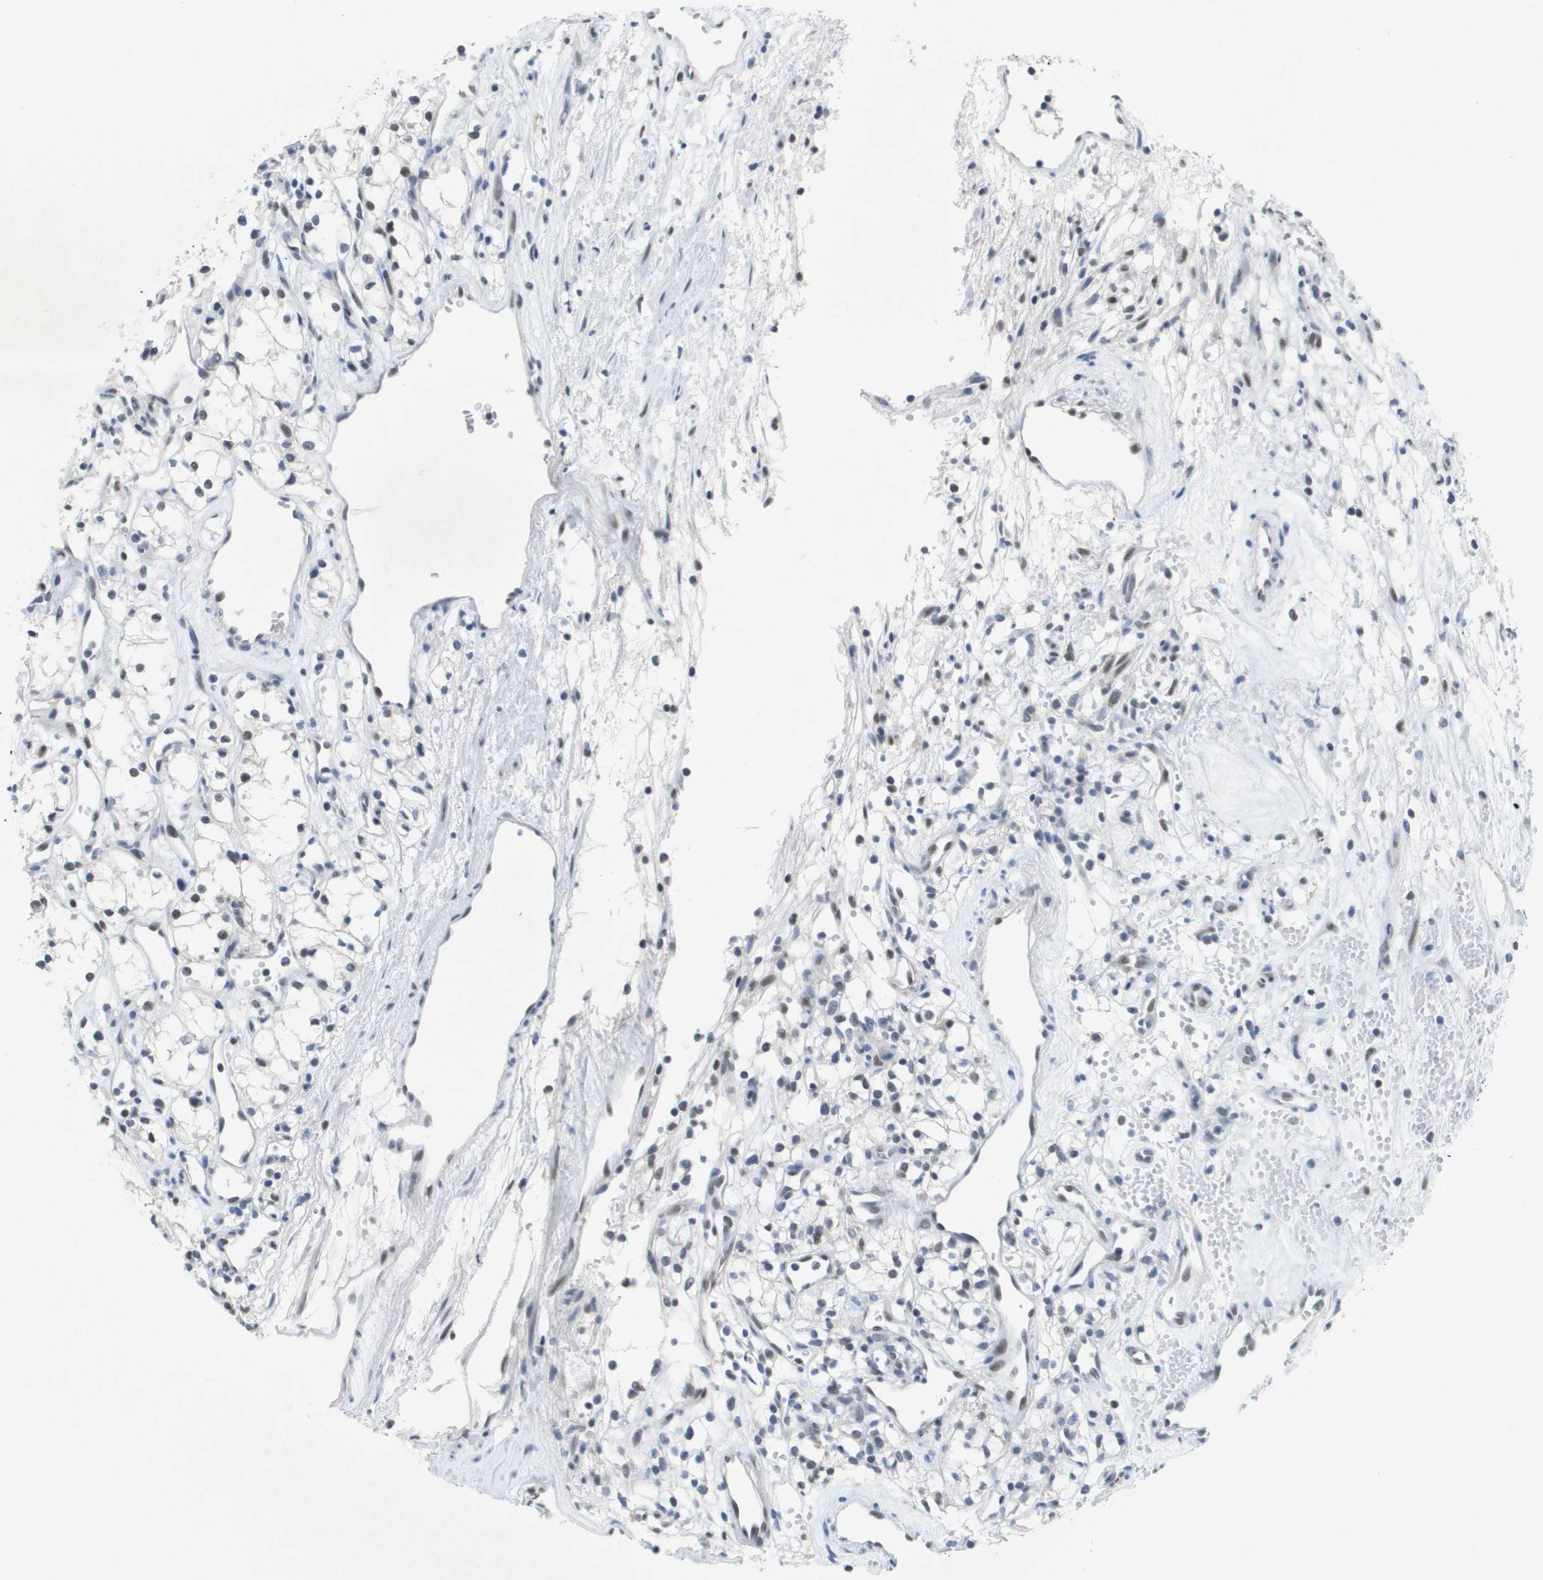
{"staining": {"intensity": "weak", "quantity": "<25%", "location": "nuclear"}, "tissue": "renal cancer", "cell_type": "Tumor cells", "image_type": "cancer", "snomed": [{"axis": "morphology", "description": "Adenocarcinoma, NOS"}, {"axis": "topography", "description": "Kidney"}], "caption": "An immunohistochemistry (IHC) image of renal cancer is shown. There is no staining in tumor cells of renal cancer. The staining is performed using DAB brown chromogen with nuclei counter-stained in using hematoxylin.", "gene": "TP53RK", "patient": {"sex": "male", "age": 59}}